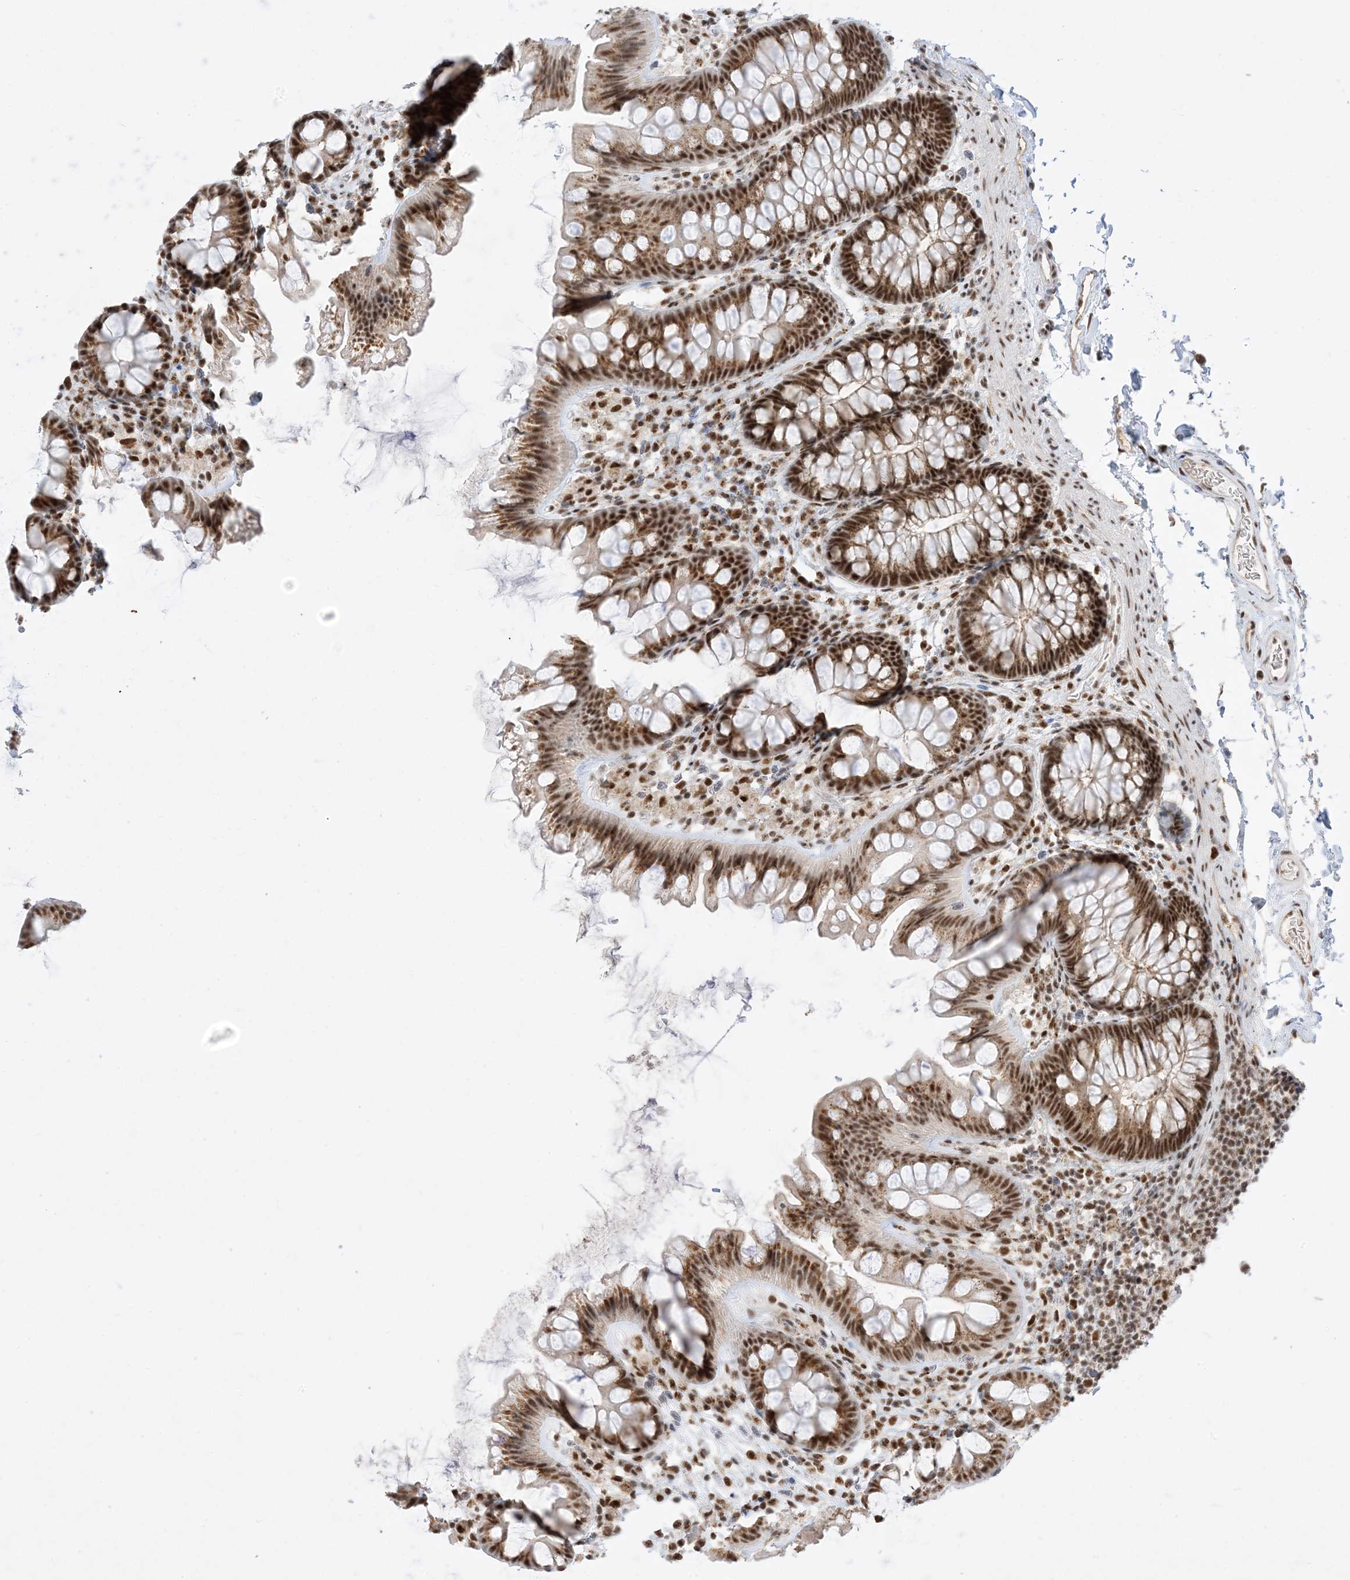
{"staining": {"intensity": "moderate", "quantity": ">75%", "location": "nuclear"}, "tissue": "colon", "cell_type": "Endothelial cells", "image_type": "normal", "snomed": [{"axis": "morphology", "description": "Normal tissue, NOS"}, {"axis": "topography", "description": "Colon"}], "caption": "Human colon stained for a protein (brown) exhibits moderate nuclear positive expression in approximately >75% of endothelial cells.", "gene": "SF3A3", "patient": {"sex": "female", "age": 62}}